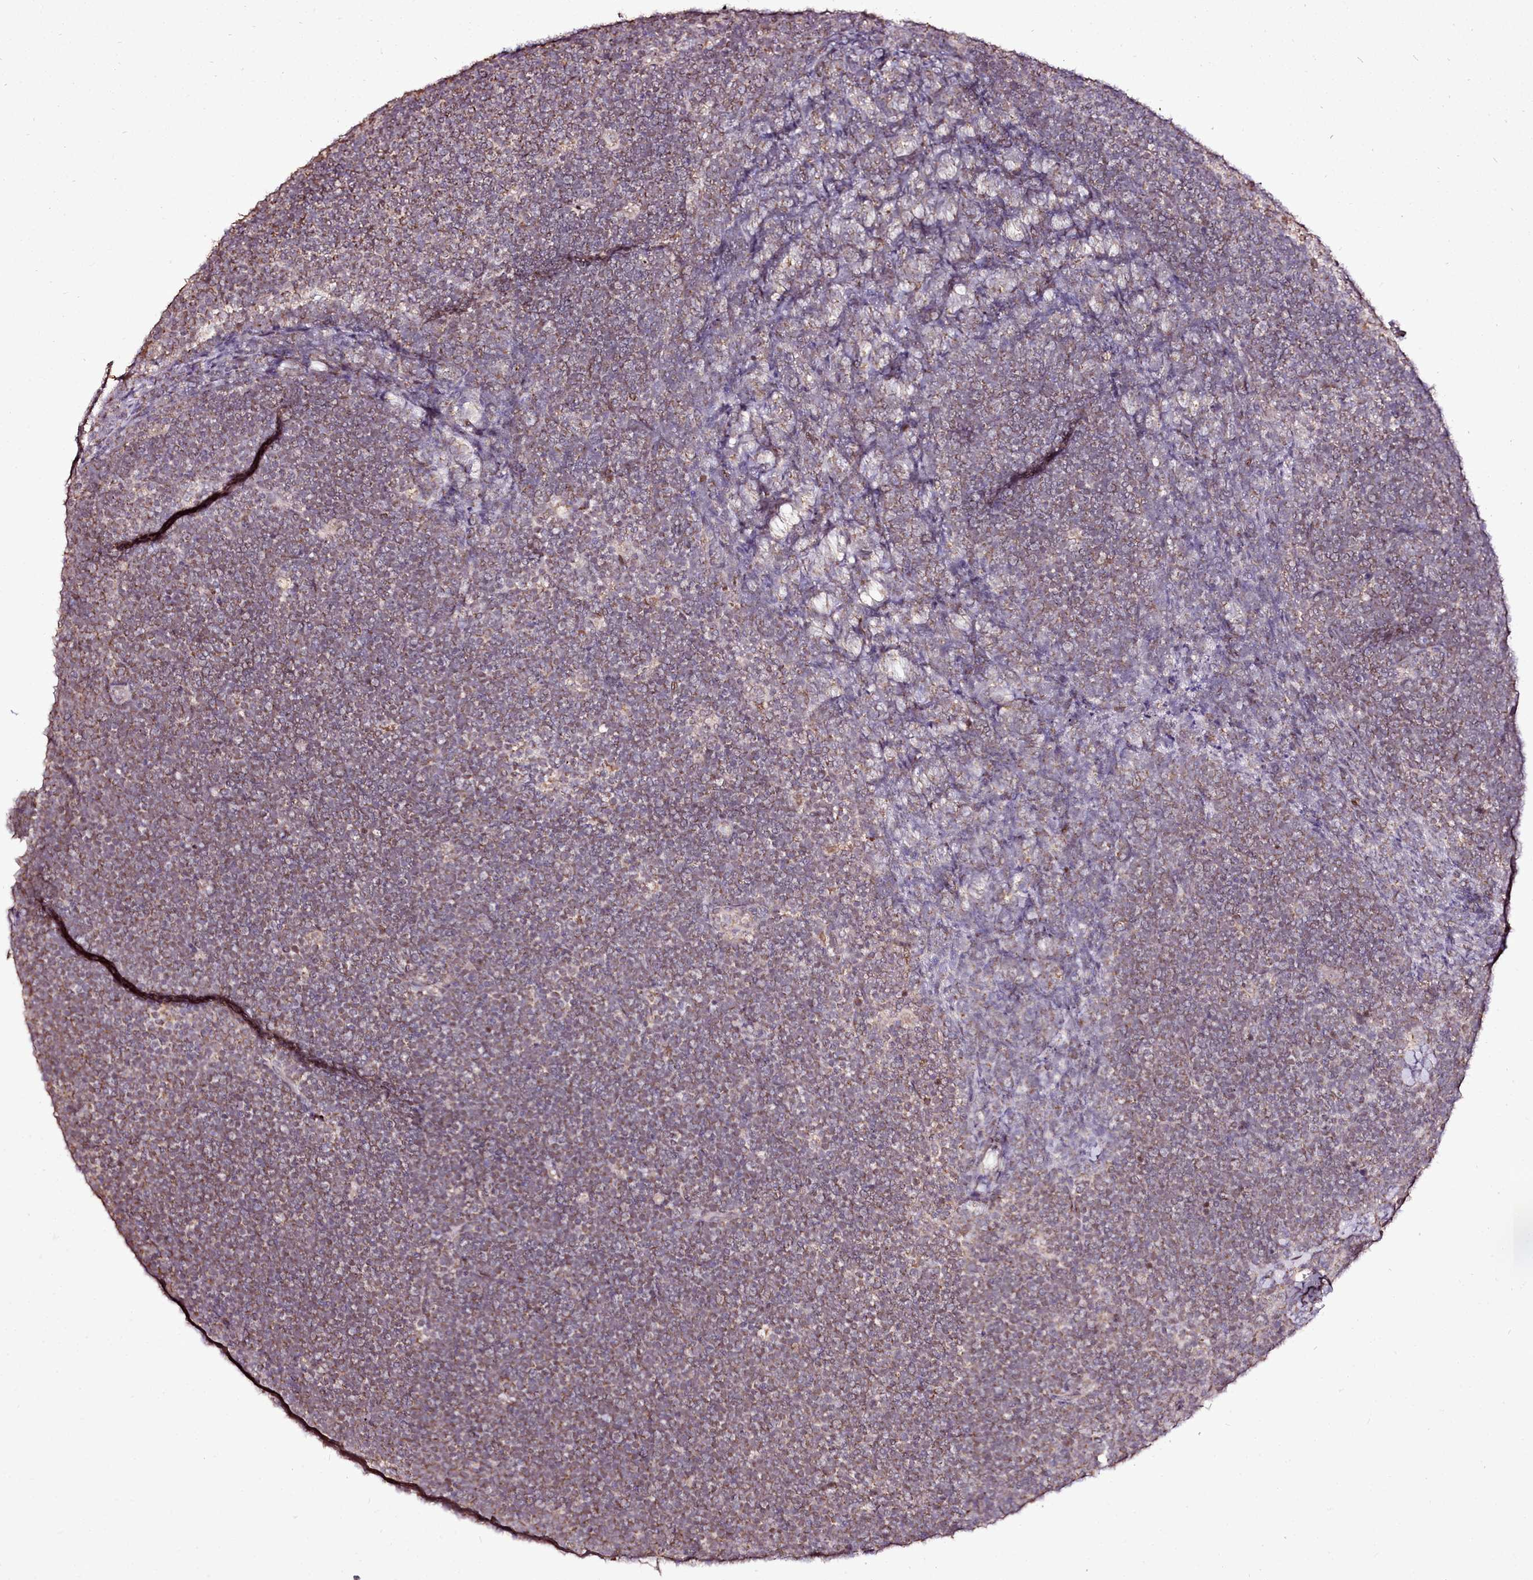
{"staining": {"intensity": "weak", "quantity": ">75%", "location": "nuclear"}, "tissue": "lymphoma", "cell_type": "Tumor cells", "image_type": "cancer", "snomed": [{"axis": "morphology", "description": "Malignant lymphoma, non-Hodgkin's type, High grade"}, {"axis": "topography", "description": "Lymph node"}], "caption": "DAB (3,3'-diaminobenzidine) immunohistochemical staining of human malignant lymphoma, non-Hodgkin's type (high-grade) demonstrates weak nuclear protein positivity in approximately >75% of tumor cells.", "gene": "EDIL3", "patient": {"sex": "male", "age": 13}}